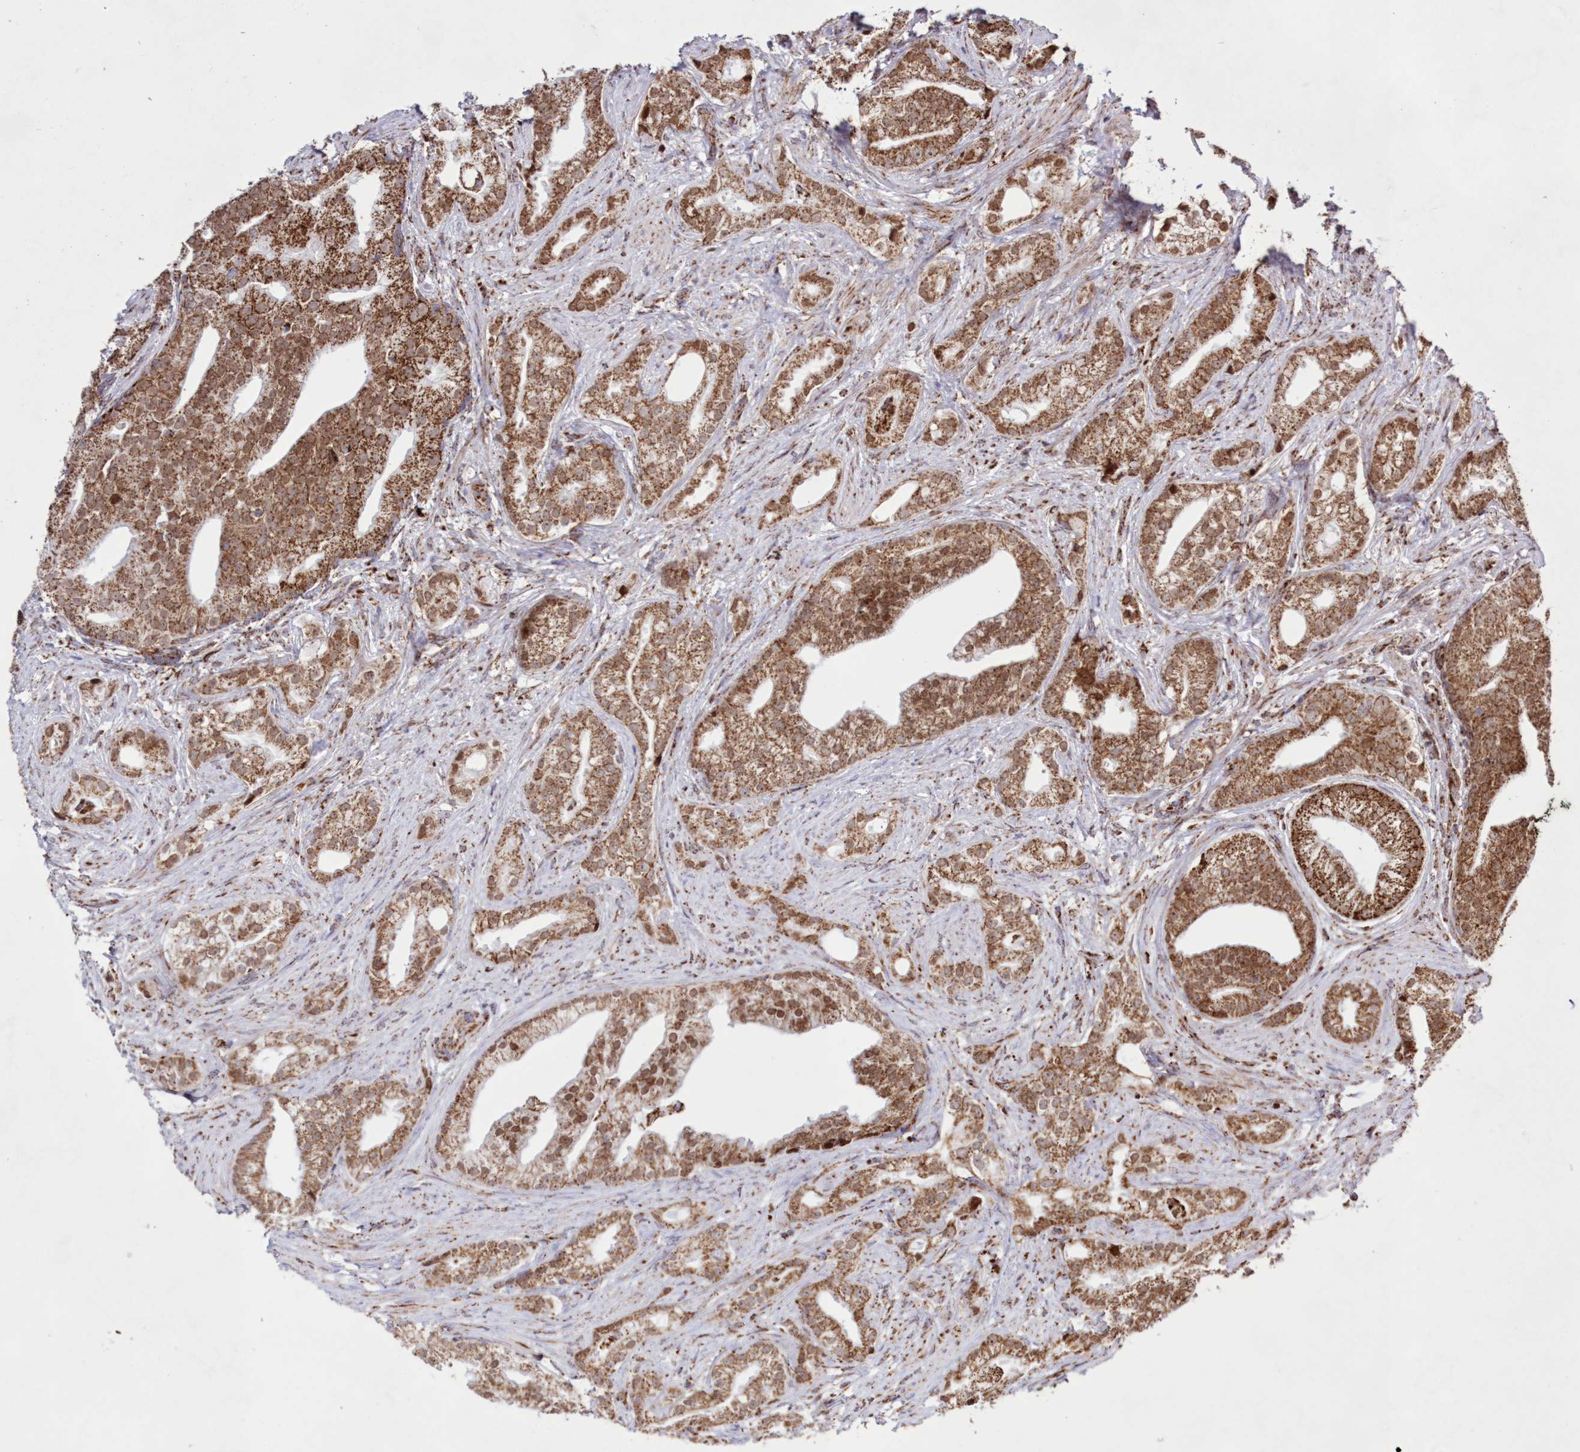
{"staining": {"intensity": "moderate", "quantity": ">75%", "location": "cytoplasmic/membranous"}, "tissue": "prostate cancer", "cell_type": "Tumor cells", "image_type": "cancer", "snomed": [{"axis": "morphology", "description": "Adenocarcinoma, Low grade"}, {"axis": "topography", "description": "Prostate"}], "caption": "IHC staining of prostate adenocarcinoma (low-grade), which shows medium levels of moderate cytoplasmic/membranous positivity in approximately >75% of tumor cells indicating moderate cytoplasmic/membranous protein expression. The staining was performed using DAB (3,3'-diaminobenzidine) (brown) for protein detection and nuclei were counterstained in hematoxylin (blue).", "gene": "HADHB", "patient": {"sex": "male", "age": 71}}